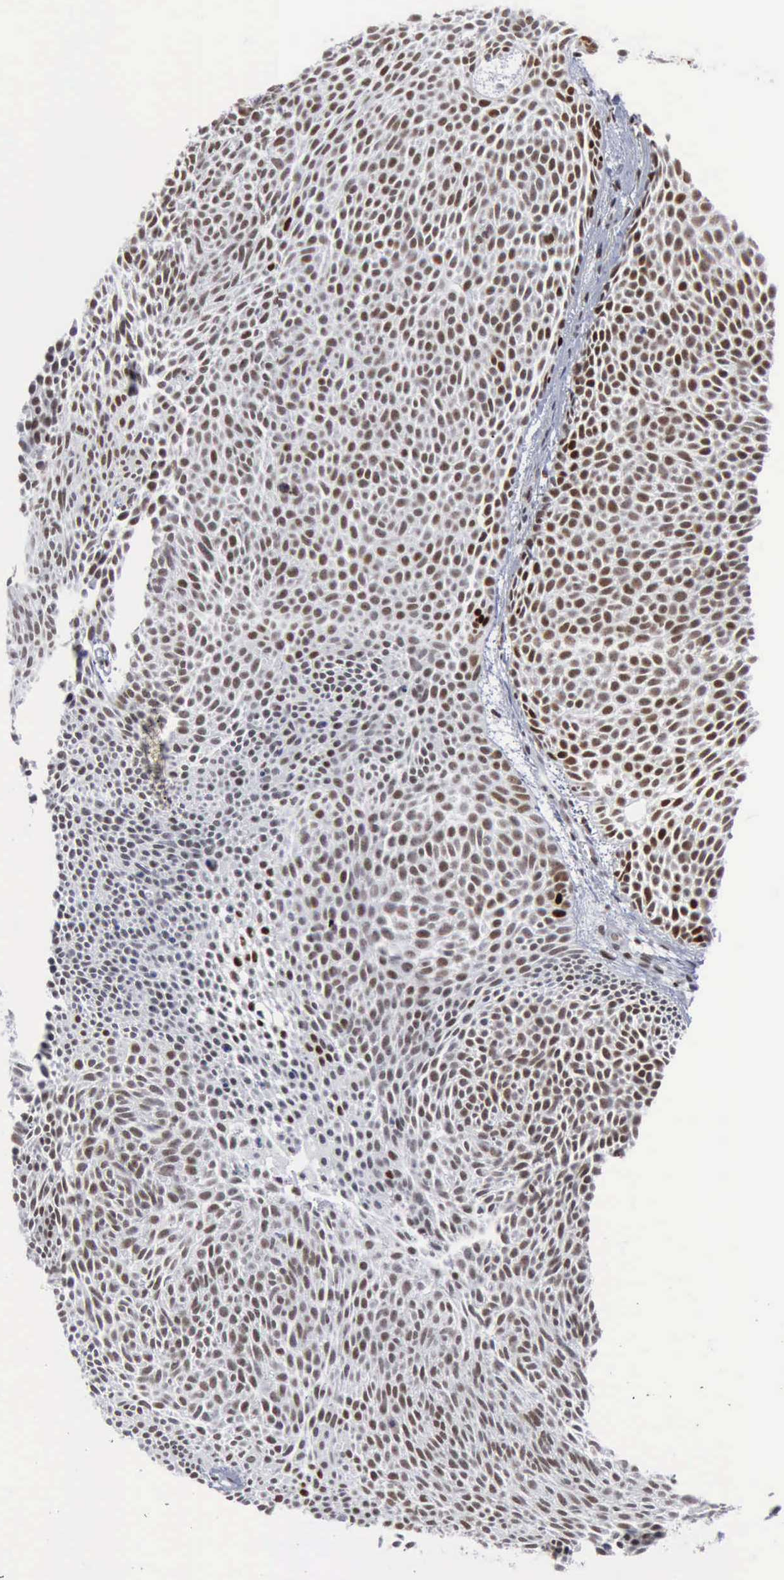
{"staining": {"intensity": "moderate", "quantity": ">75%", "location": "nuclear"}, "tissue": "skin cancer", "cell_type": "Tumor cells", "image_type": "cancer", "snomed": [{"axis": "morphology", "description": "Basal cell carcinoma"}, {"axis": "topography", "description": "Skin"}], "caption": "This image displays IHC staining of human basal cell carcinoma (skin), with medium moderate nuclear positivity in approximately >75% of tumor cells.", "gene": "XPA", "patient": {"sex": "male", "age": 84}}